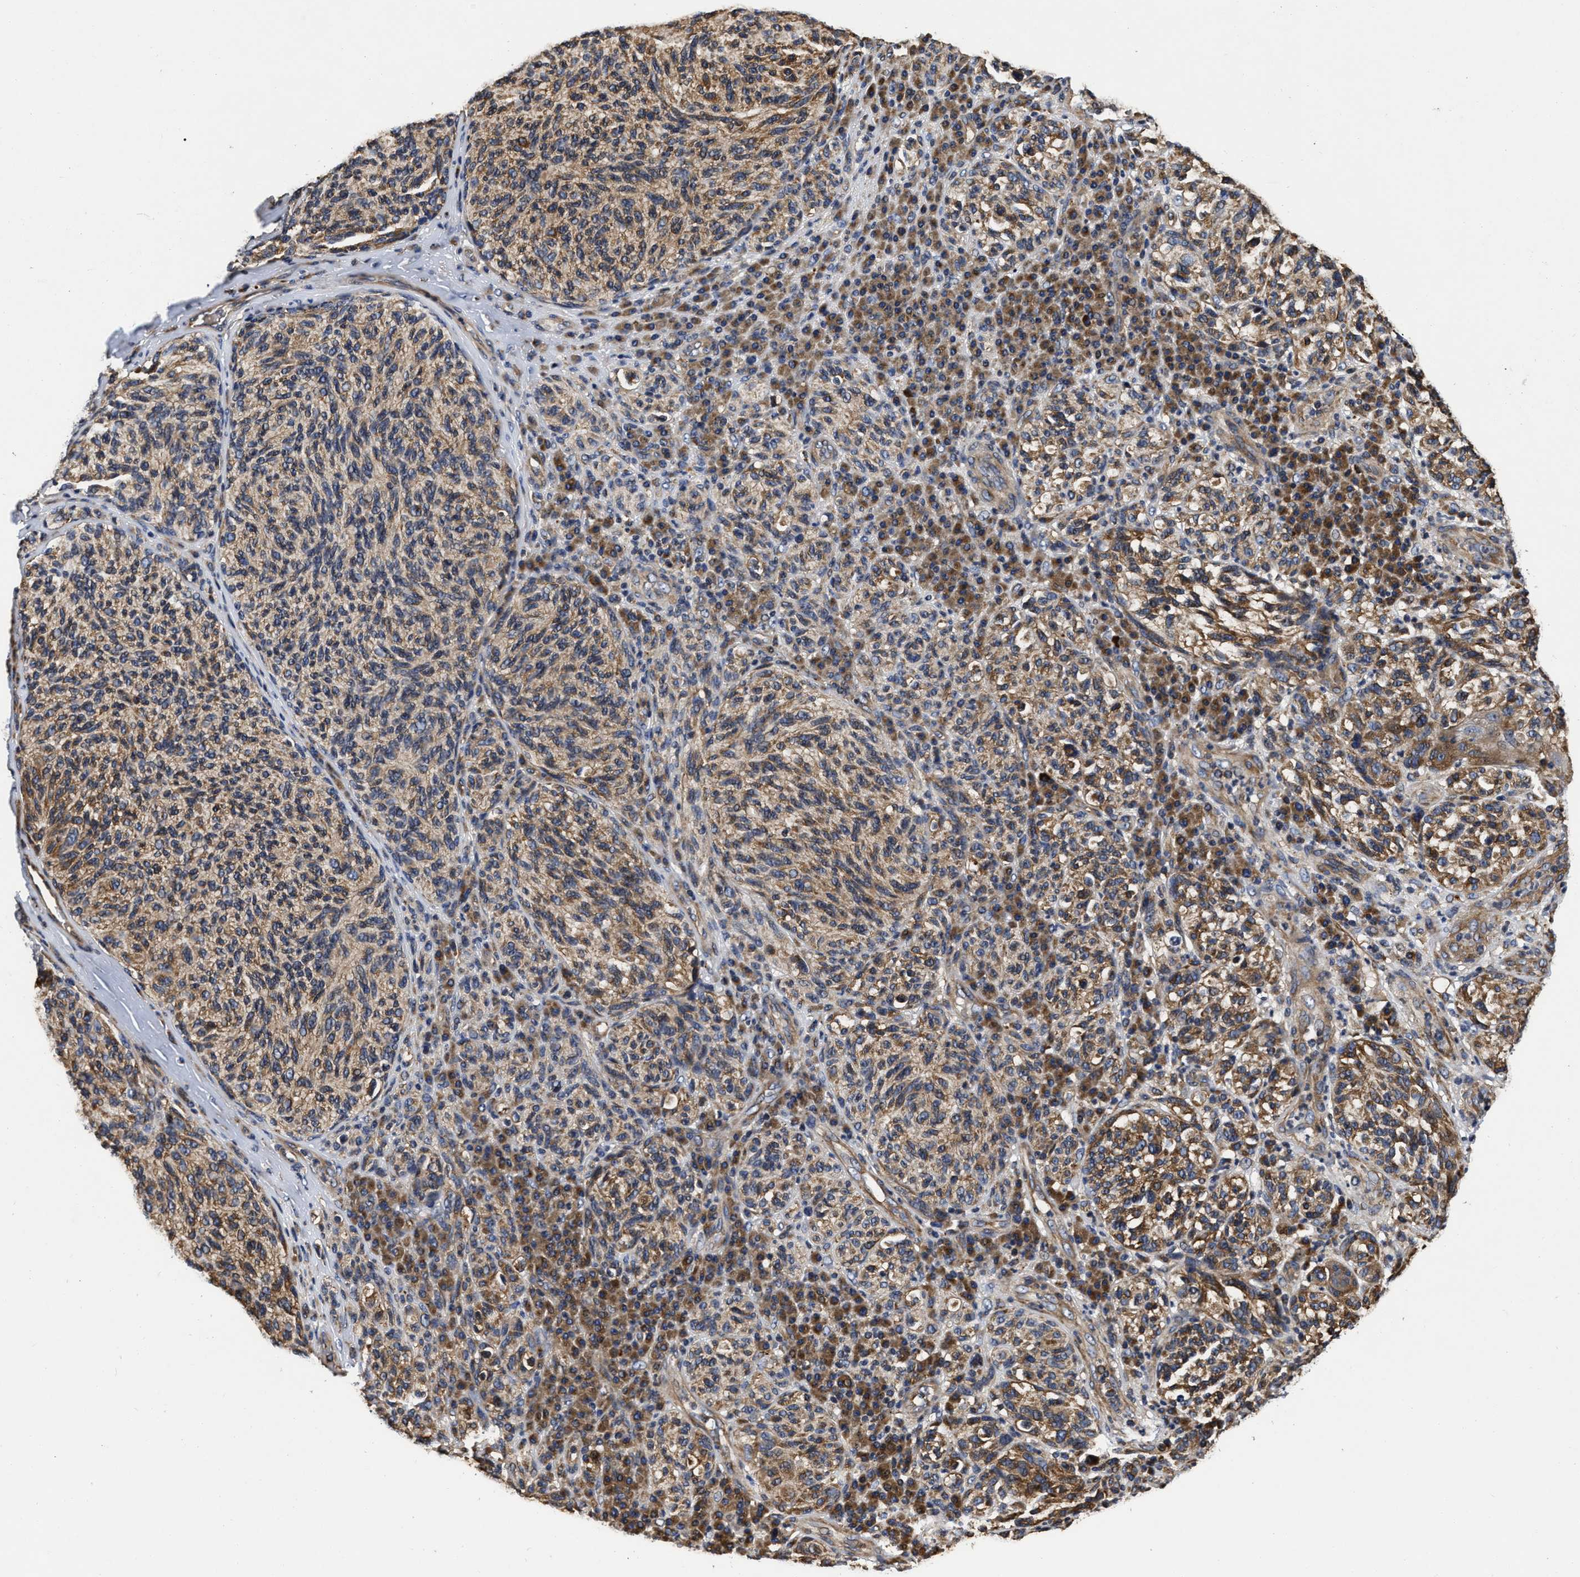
{"staining": {"intensity": "moderate", "quantity": ">75%", "location": "cytoplasmic/membranous"}, "tissue": "melanoma", "cell_type": "Tumor cells", "image_type": "cancer", "snomed": [{"axis": "morphology", "description": "Malignant melanoma, NOS"}, {"axis": "topography", "description": "Skin"}], "caption": "Immunohistochemical staining of malignant melanoma reveals medium levels of moderate cytoplasmic/membranous protein positivity in about >75% of tumor cells.", "gene": "ABCG8", "patient": {"sex": "female", "age": 73}}